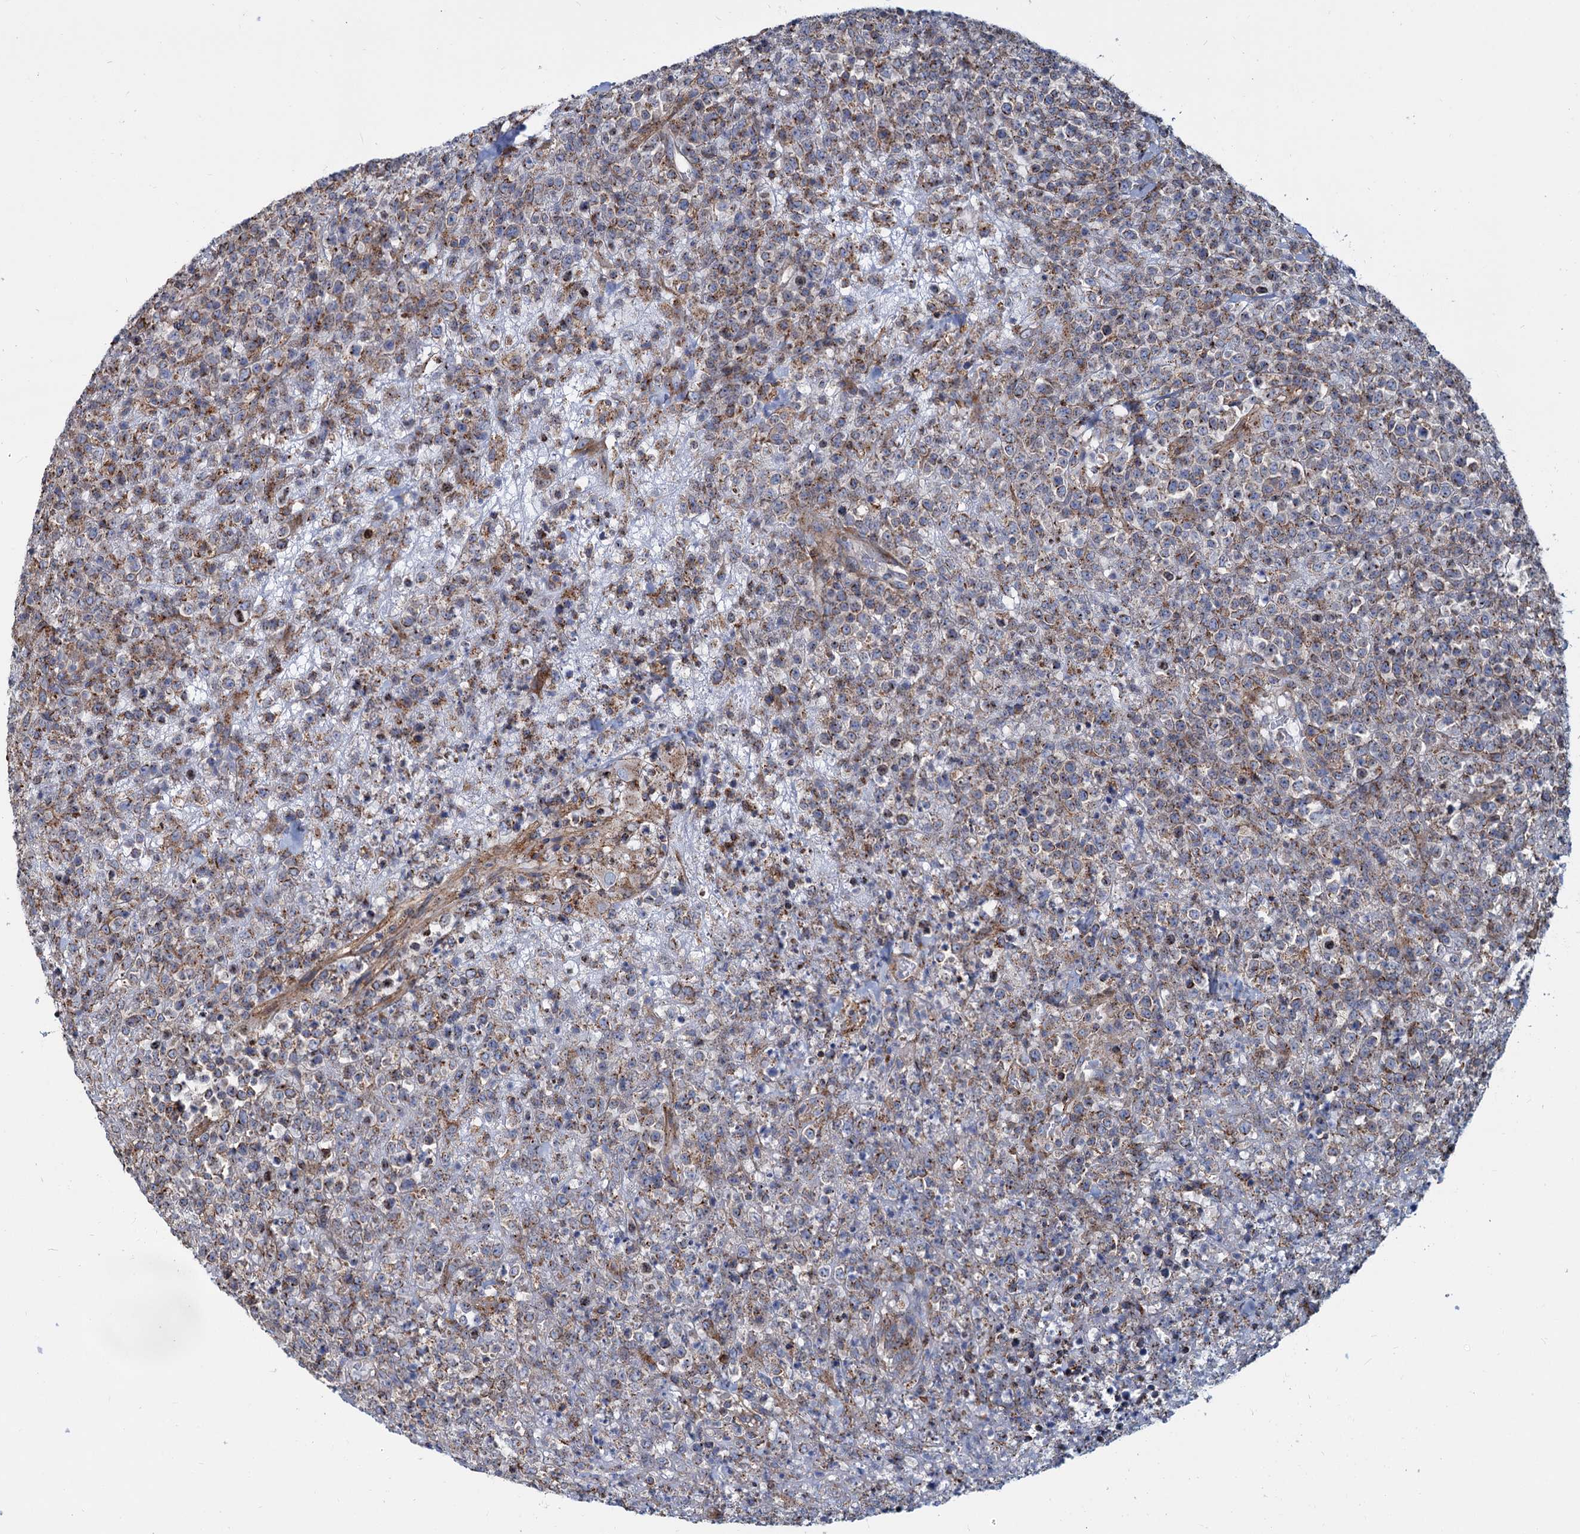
{"staining": {"intensity": "weak", "quantity": "25%-75%", "location": "cytoplasmic/membranous"}, "tissue": "lymphoma", "cell_type": "Tumor cells", "image_type": "cancer", "snomed": [{"axis": "morphology", "description": "Malignant lymphoma, non-Hodgkin's type, High grade"}, {"axis": "topography", "description": "Colon"}], "caption": "High-magnification brightfield microscopy of lymphoma stained with DAB (3,3'-diaminobenzidine) (brown) and counterstained with hematoxylin (blue). tumor cells exhibit weak cytoplasmic/membranous staining is identified in approximately25%-75% of cells. (brown staining indicates protein expression, while blue staining denotes nuclei).", "gene": "PSEN1", "patient": {"sex": "female", "age": 53}}